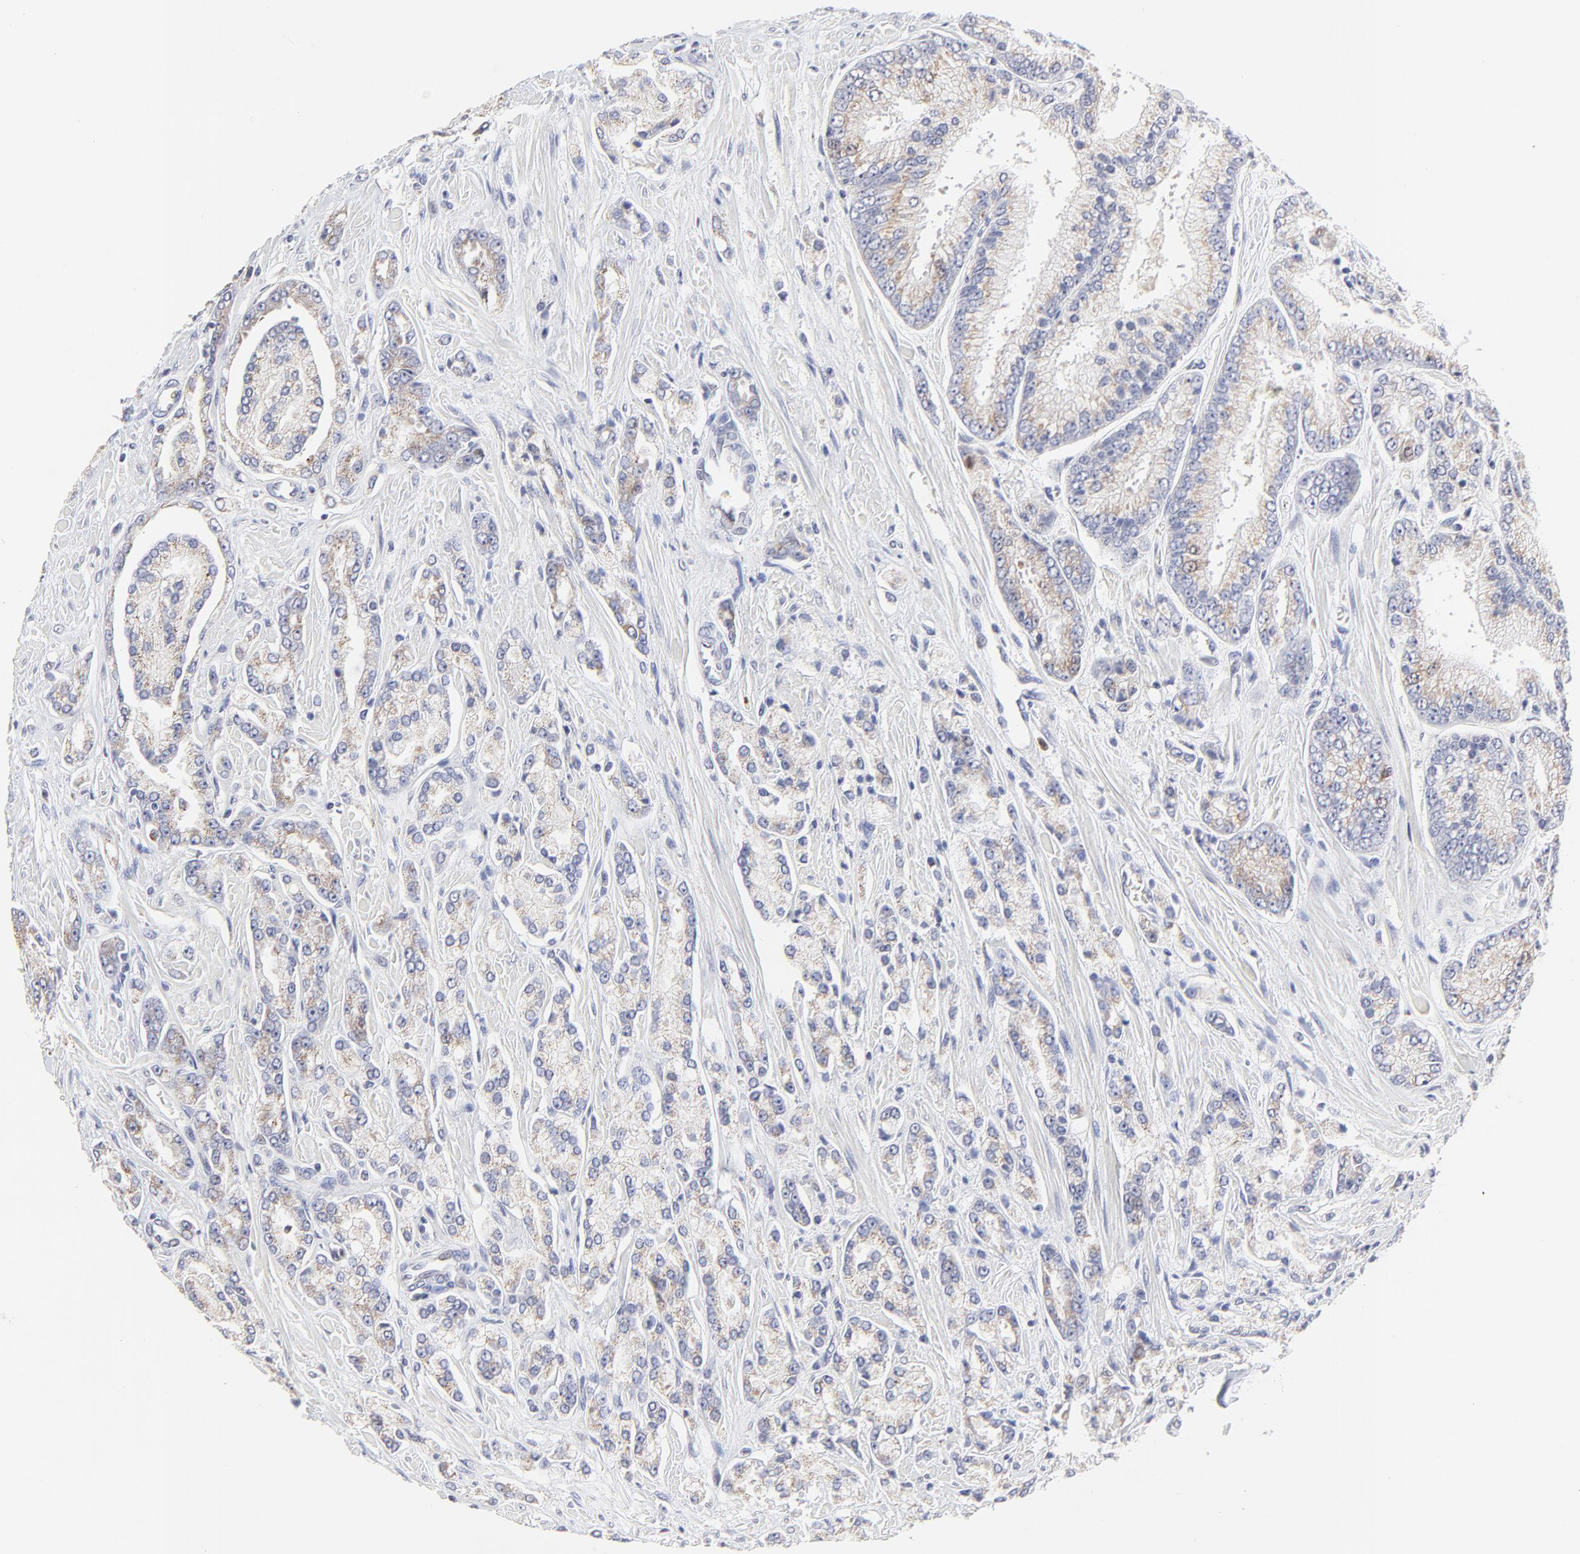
{"staining": {"intensity": "weak", "quantity": "25%-75%", "location": "cytoplasmic/membranous"}, "tissue": "prostate cancer", "cell_type": "Tumor cells", "image_type": "cancer", "snomed": [{"axis": "morphology", "description": "Adenocarcinoma, High grade"}, {"axis": "topography", "description": "Prostate"}], "caption": "A brown stain highlights weak cytoplasmic/membranous staining of a protein in human prostate cancer (adenocarcinoma (high-grade)) tumor cells.", "gene": "NCAPH", "patient": {"sex": "male", "age": 71}}